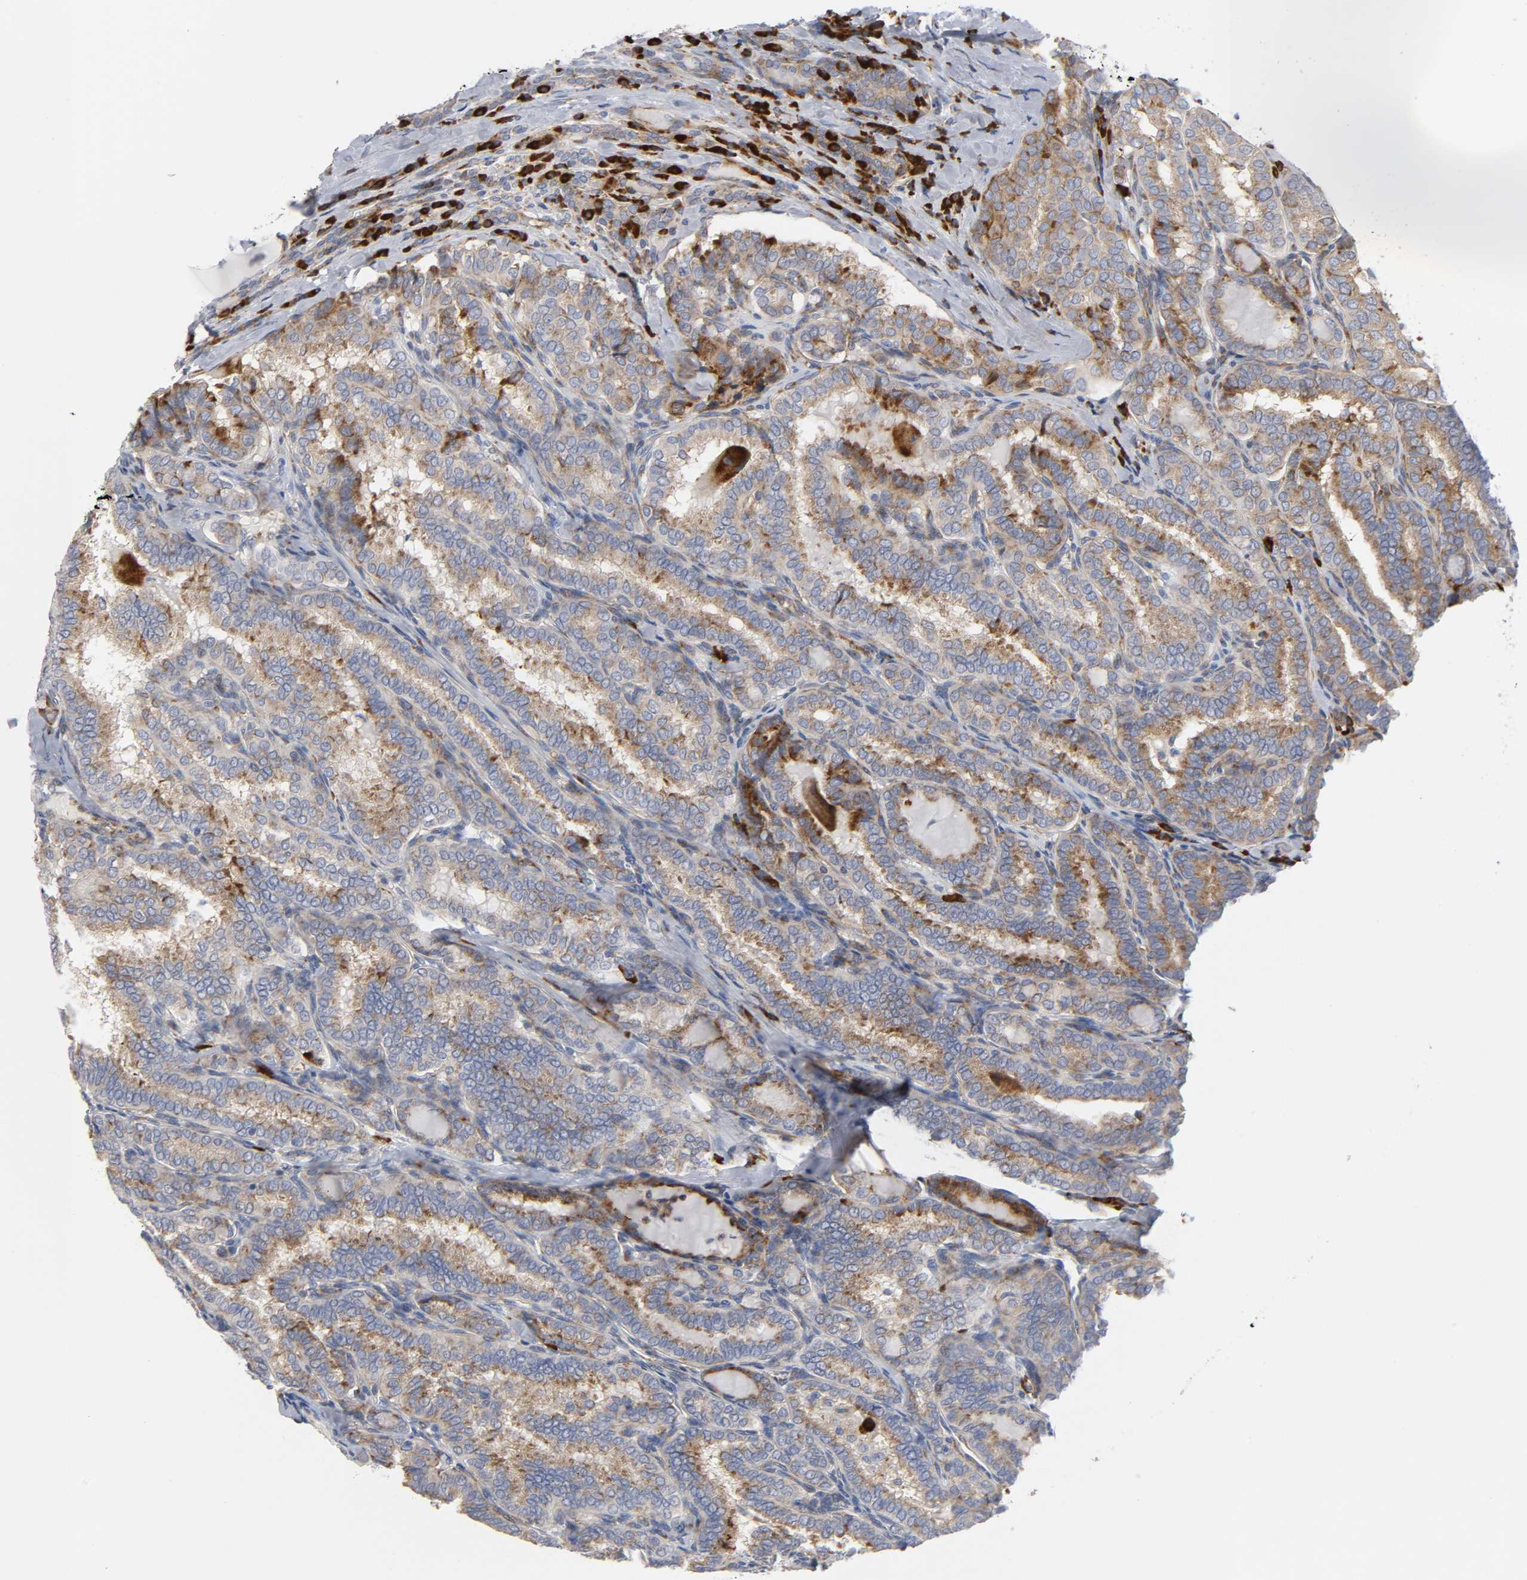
{"staining": {"intensity": "moderate", "quantity": ">75%", "location": "cytoplasmic/membranous"}, "tissue": "thyroid cancer", "cell_type": "Tumor cells", "image_type": "cancer", "snomed": [{"axis": "morphology", "description": "Papillary adenocarcinoma, NOS"}, {"axis": "topography", "description": "Thyroid gland"}], "caption": "Thyroid cancer stained with DAB (3,3'-diaminobenzidine) IHC displays medium levels of moderate cytoplasmic/membranous expression in about >75% of tumor cells.", "gene": "REL", "patient": {"sex": "female", "age": 30}}